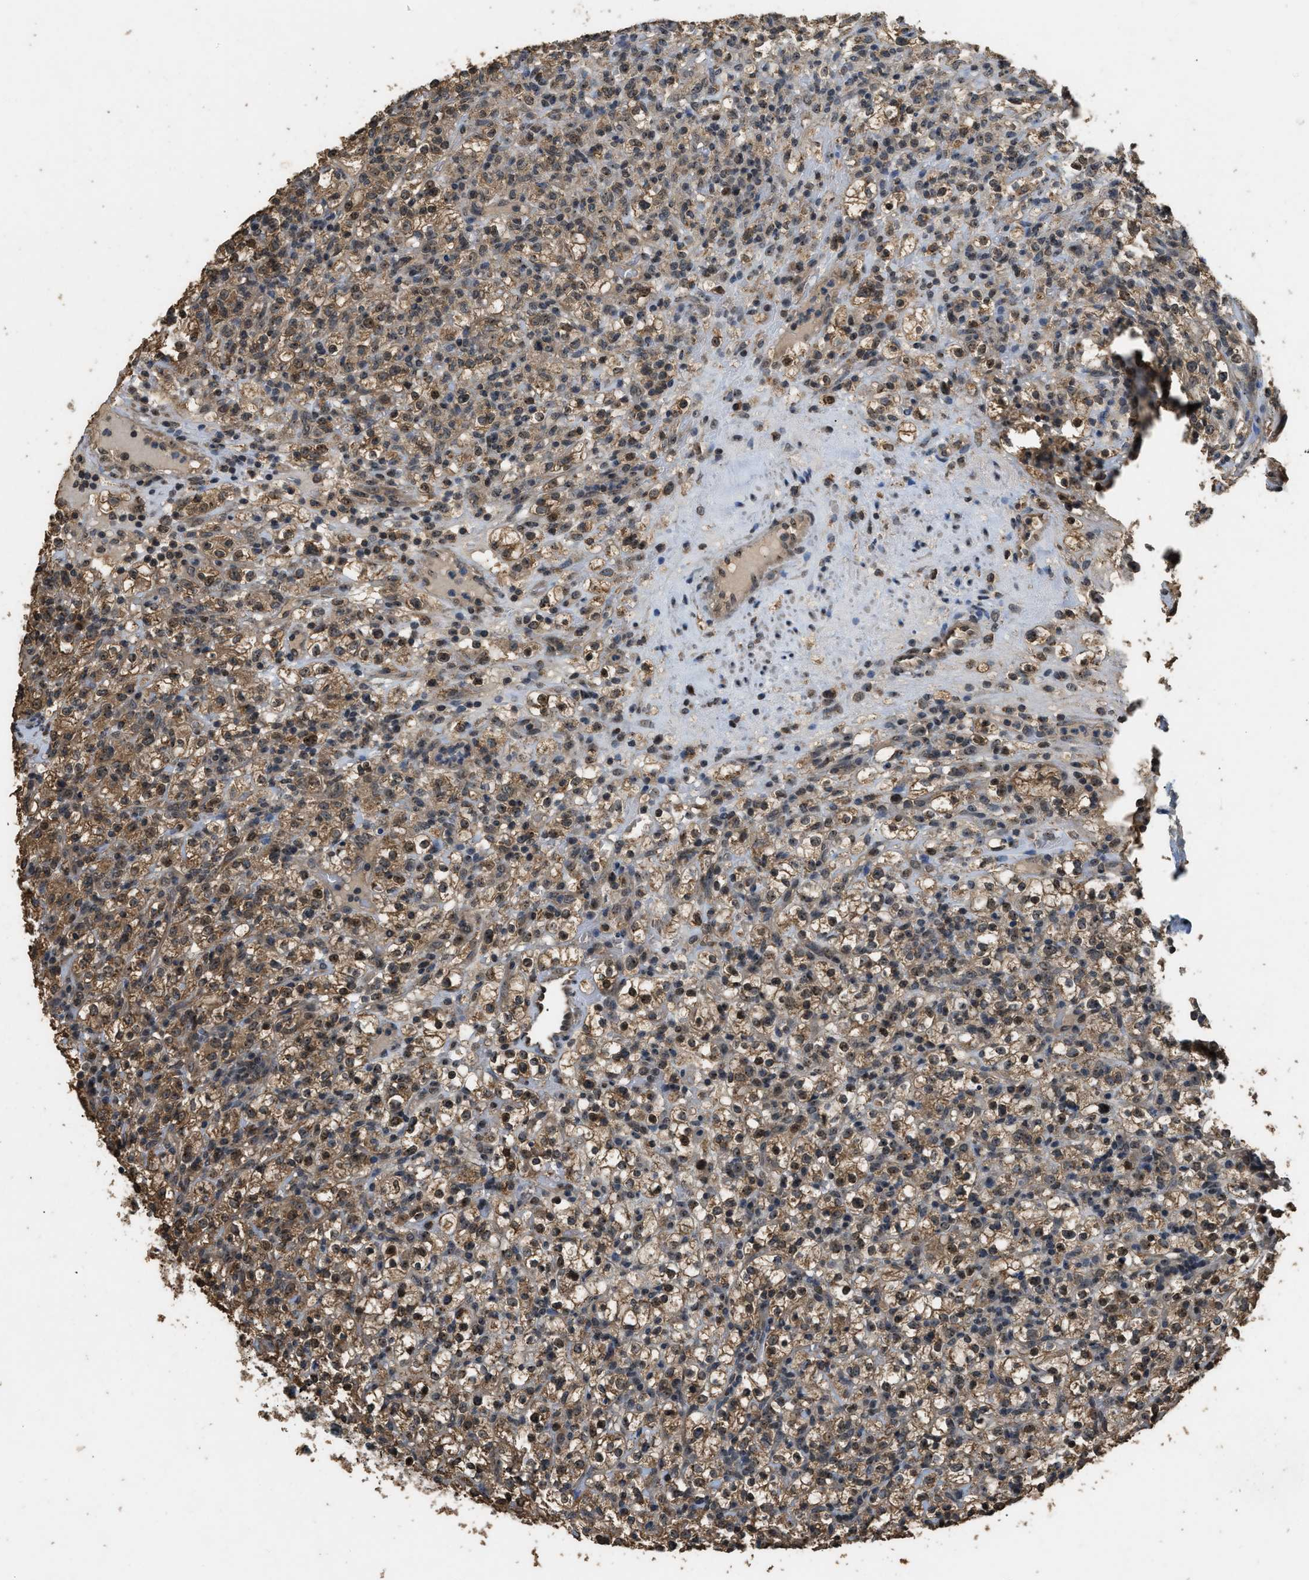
{"staining": {"intensity": "moderate", "quantity": ">75%", "location": "cytoplasmic/membranous,nuclear"}, "tissue": "renal cancer", "cell_type": "Tumor cells", "image_type": "cancer", "snomed": [{"axis": "morphology", "description": "Normal tissue, NOS"}, {"axis": "morphology", "description": "Adenocarcinoma, NOS"}, {"axis": "topography", "description": "Kidney"}], "caption": "This is an image of IHC staining of renal cancer (adenocarcinoma), which shows moderate staining in the cytoplasmic/membranous and nuclear of tumor cells.", "gene": "DENND6B", "patient": {"sex": "female", "age": 72}}